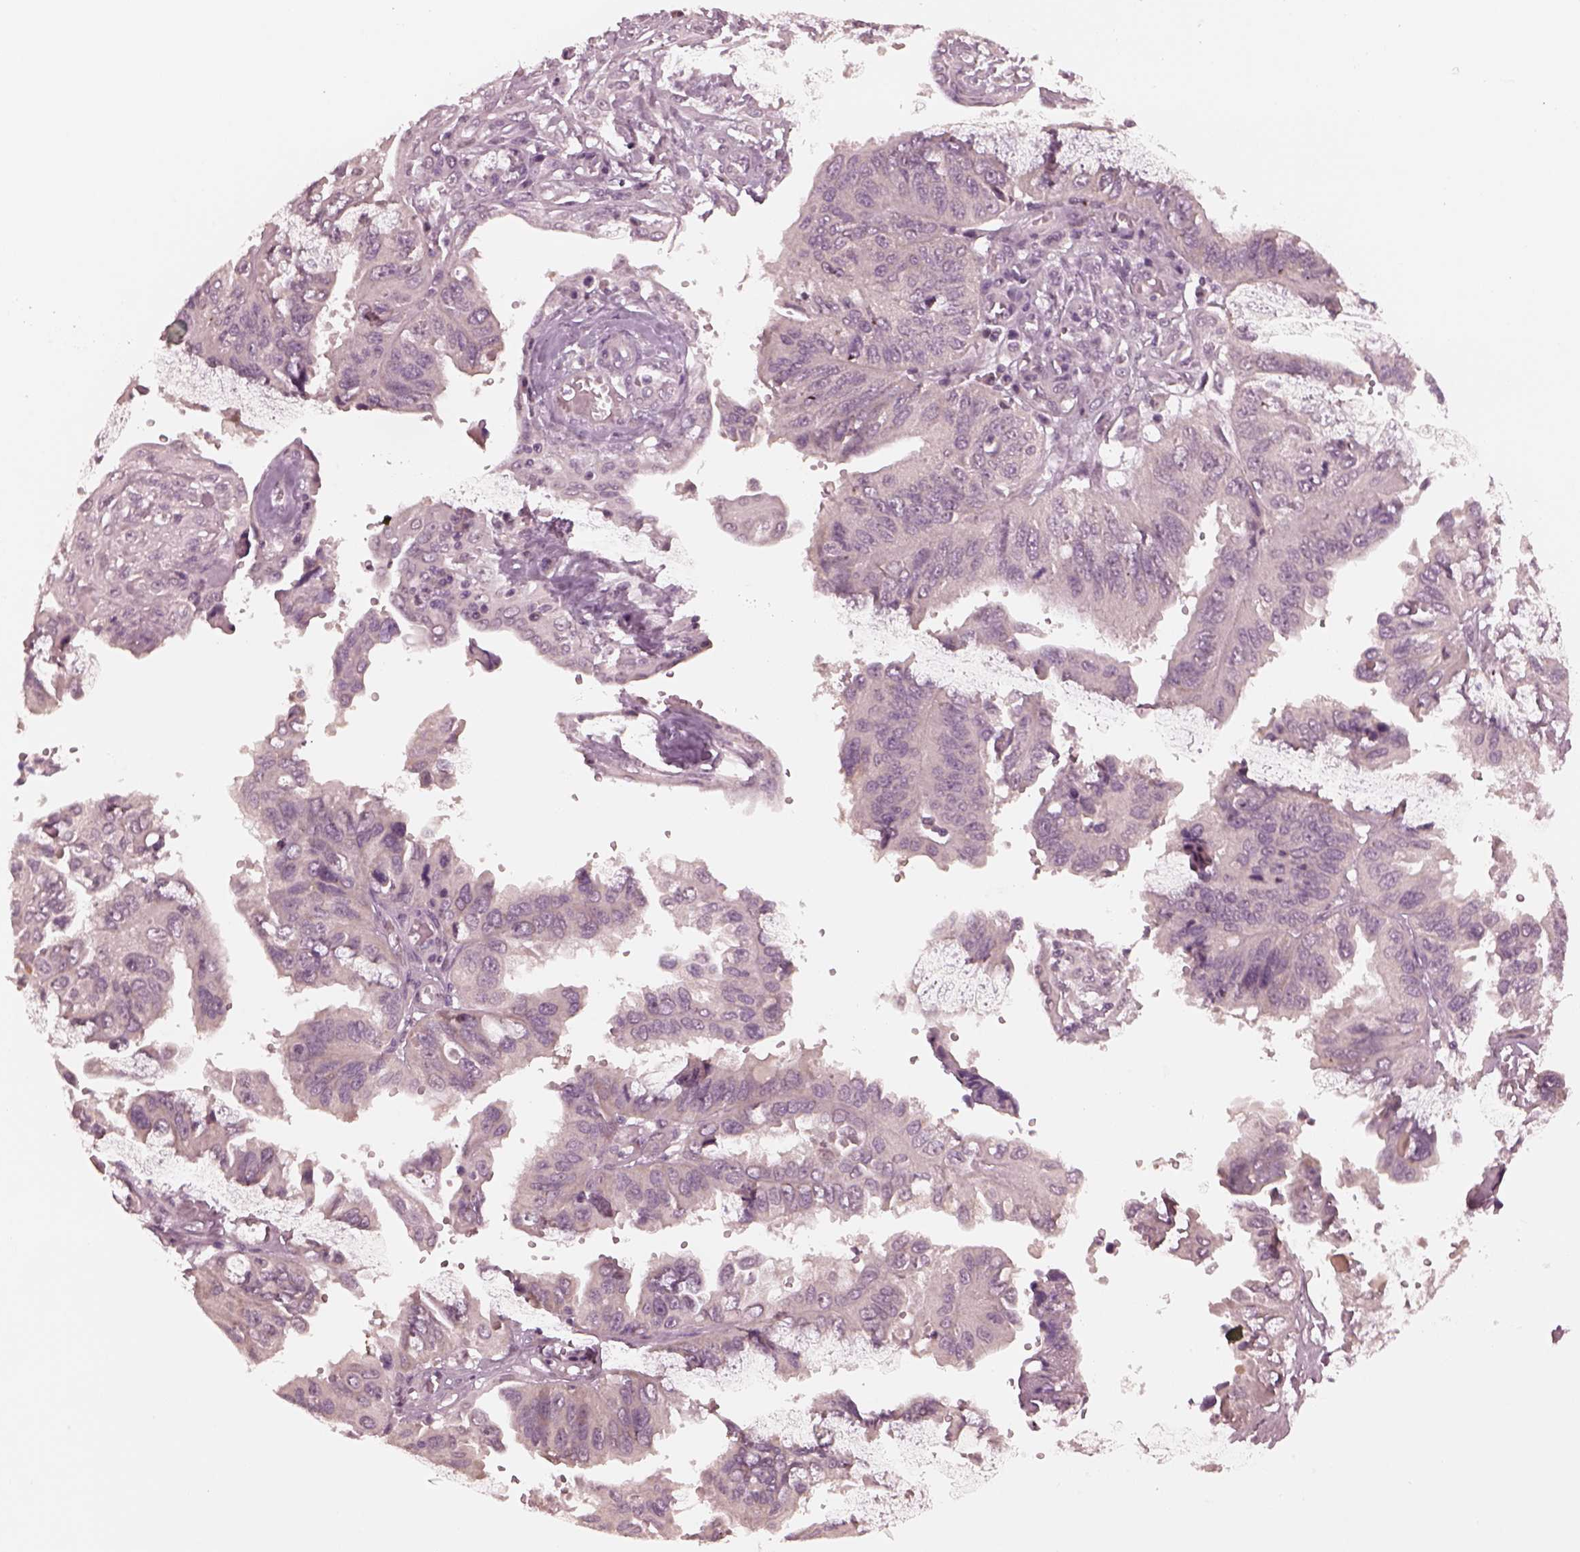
{"staining": {"intensity": "negative", "quantity": "none", "location": "none"}, "tissue": "ovarian cancer", "cell_type": "Tumor cells", "image_type": "cancer", "snomed": [{"axis": "morphology", "description": "Cystadenocarcinoma, serous, NOS"}, {"axis": "topography", "description": "Ovary"}], "caption": "This is a image of IHC staining of ovarian cancer, which shows no expression in tumor cells. The staining is performed using DAB (3,3'-diaminobenzidine) brown chromogen with nuclei counter-stained in using hematoxylin.", "gene": "RGS7", "patient": {"sex": "female", "age": 79}}